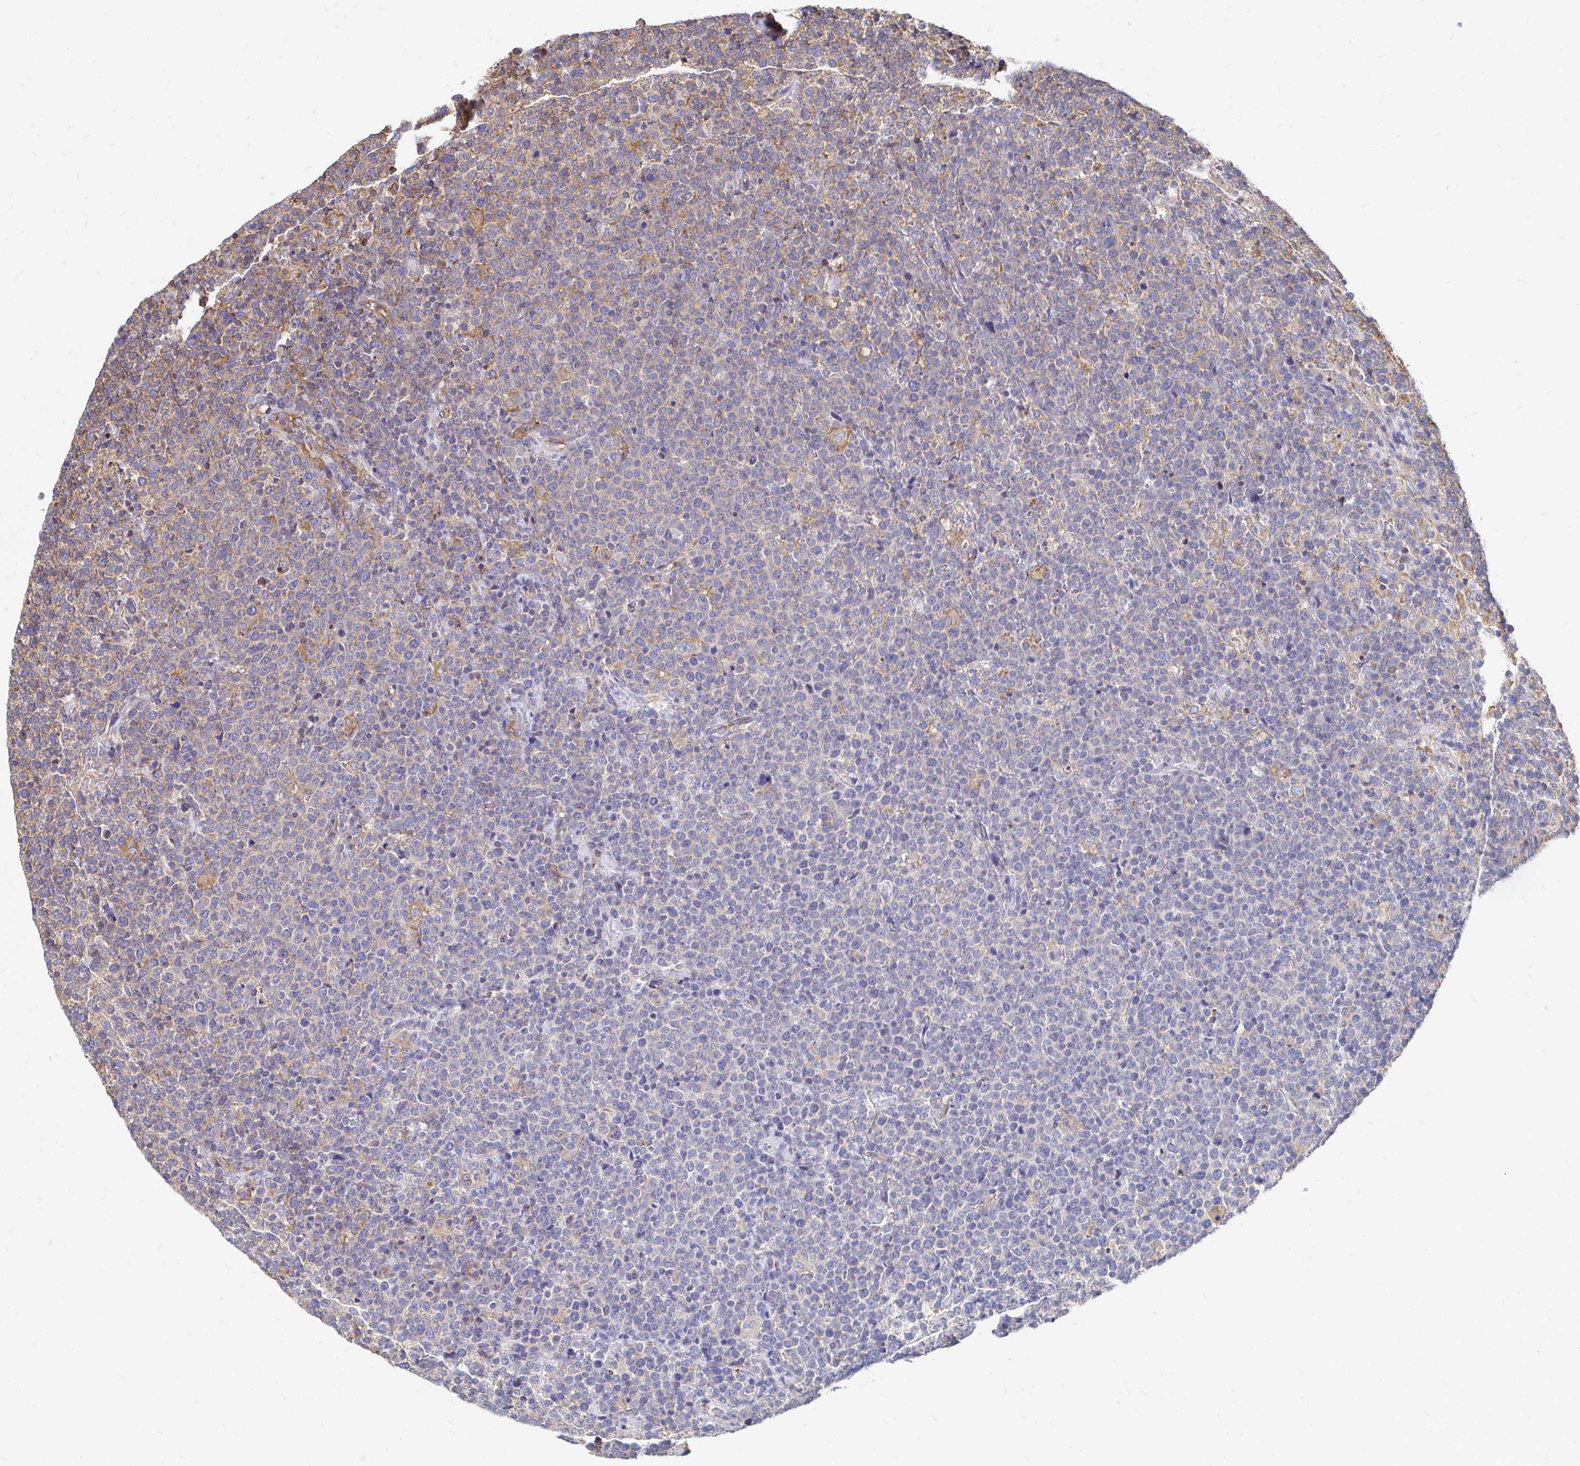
{"staining": {"intensity": "weak", "quantity": "25%-75%", "location": "cytoplasmic/membranous"}, "tissue": "lymphoma", "cell_type": "Tumor cells", "image_type": "cancer", "snomed": [{"axis": "morphology", "description": "Malignant lymphoma, non-Hodgkin's type, High grade"}, {"axis": "topography", "description": "Lymph node"}], "caption": "This photomicrograph shows immunohistochemistry staining of high-grade malignant lymphoma, non-Hodgkin's type, with low weak cytoplasmic/membranous staining in approximately 25%-75% of tumor cells.", "gene": "CLTC", "patient": {"sex": "male", "age": 61}}